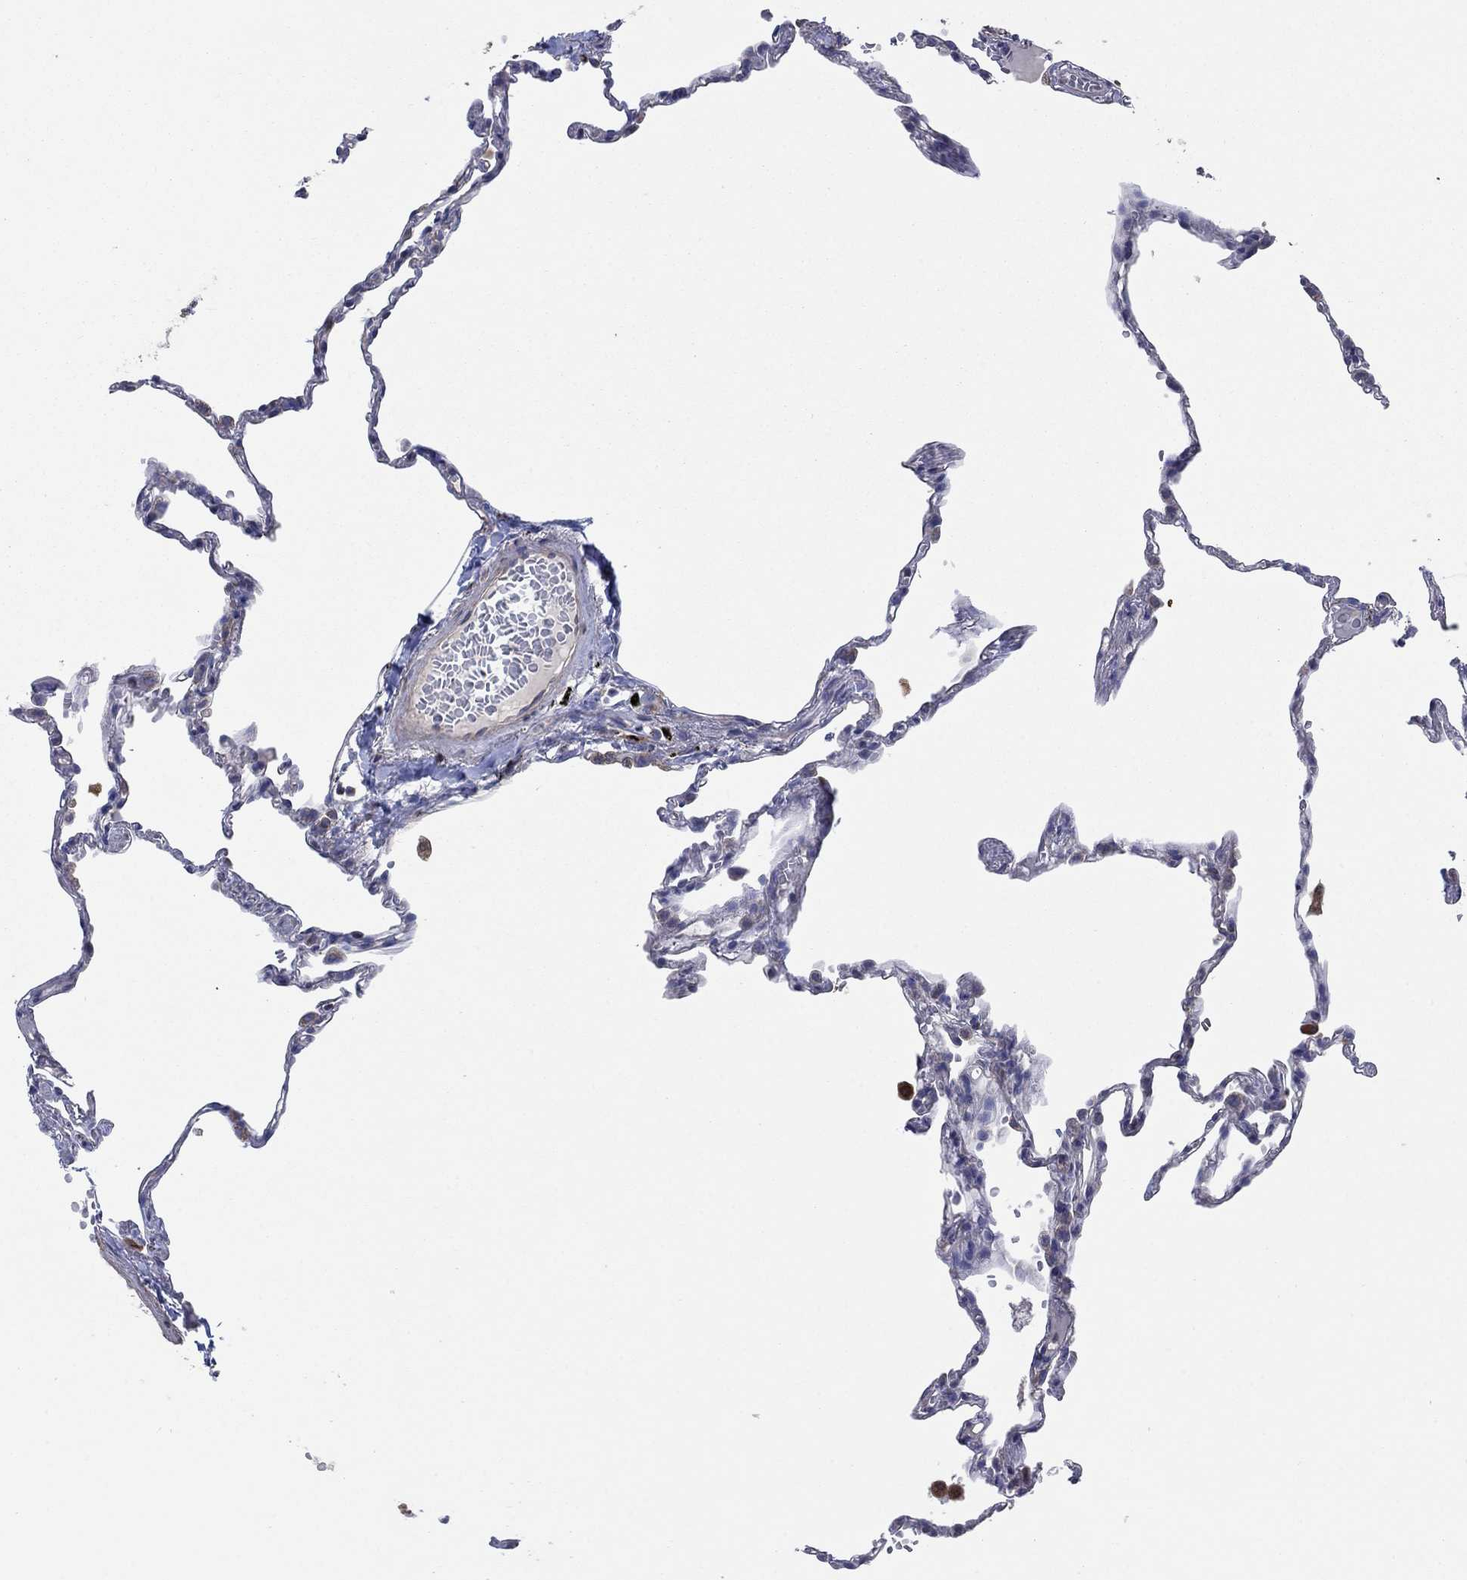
{"staining": {"intensity": "negative", "quantity": "none", "location": "none"}, "tissue": "lung", "cell_type": "Alveolar cells", "image_type": "normal", "snomed": [{"axis": "morphology", "description": "Normal tissue, NOS"}, {"axis": "topography", "description": "Lung"}], "caption": "An IHC image of benign lung is shown. There is no staining in alveolar cells of lung.", "gene": "NCEH1", "patient": {"sex": "male", "age": 78}}